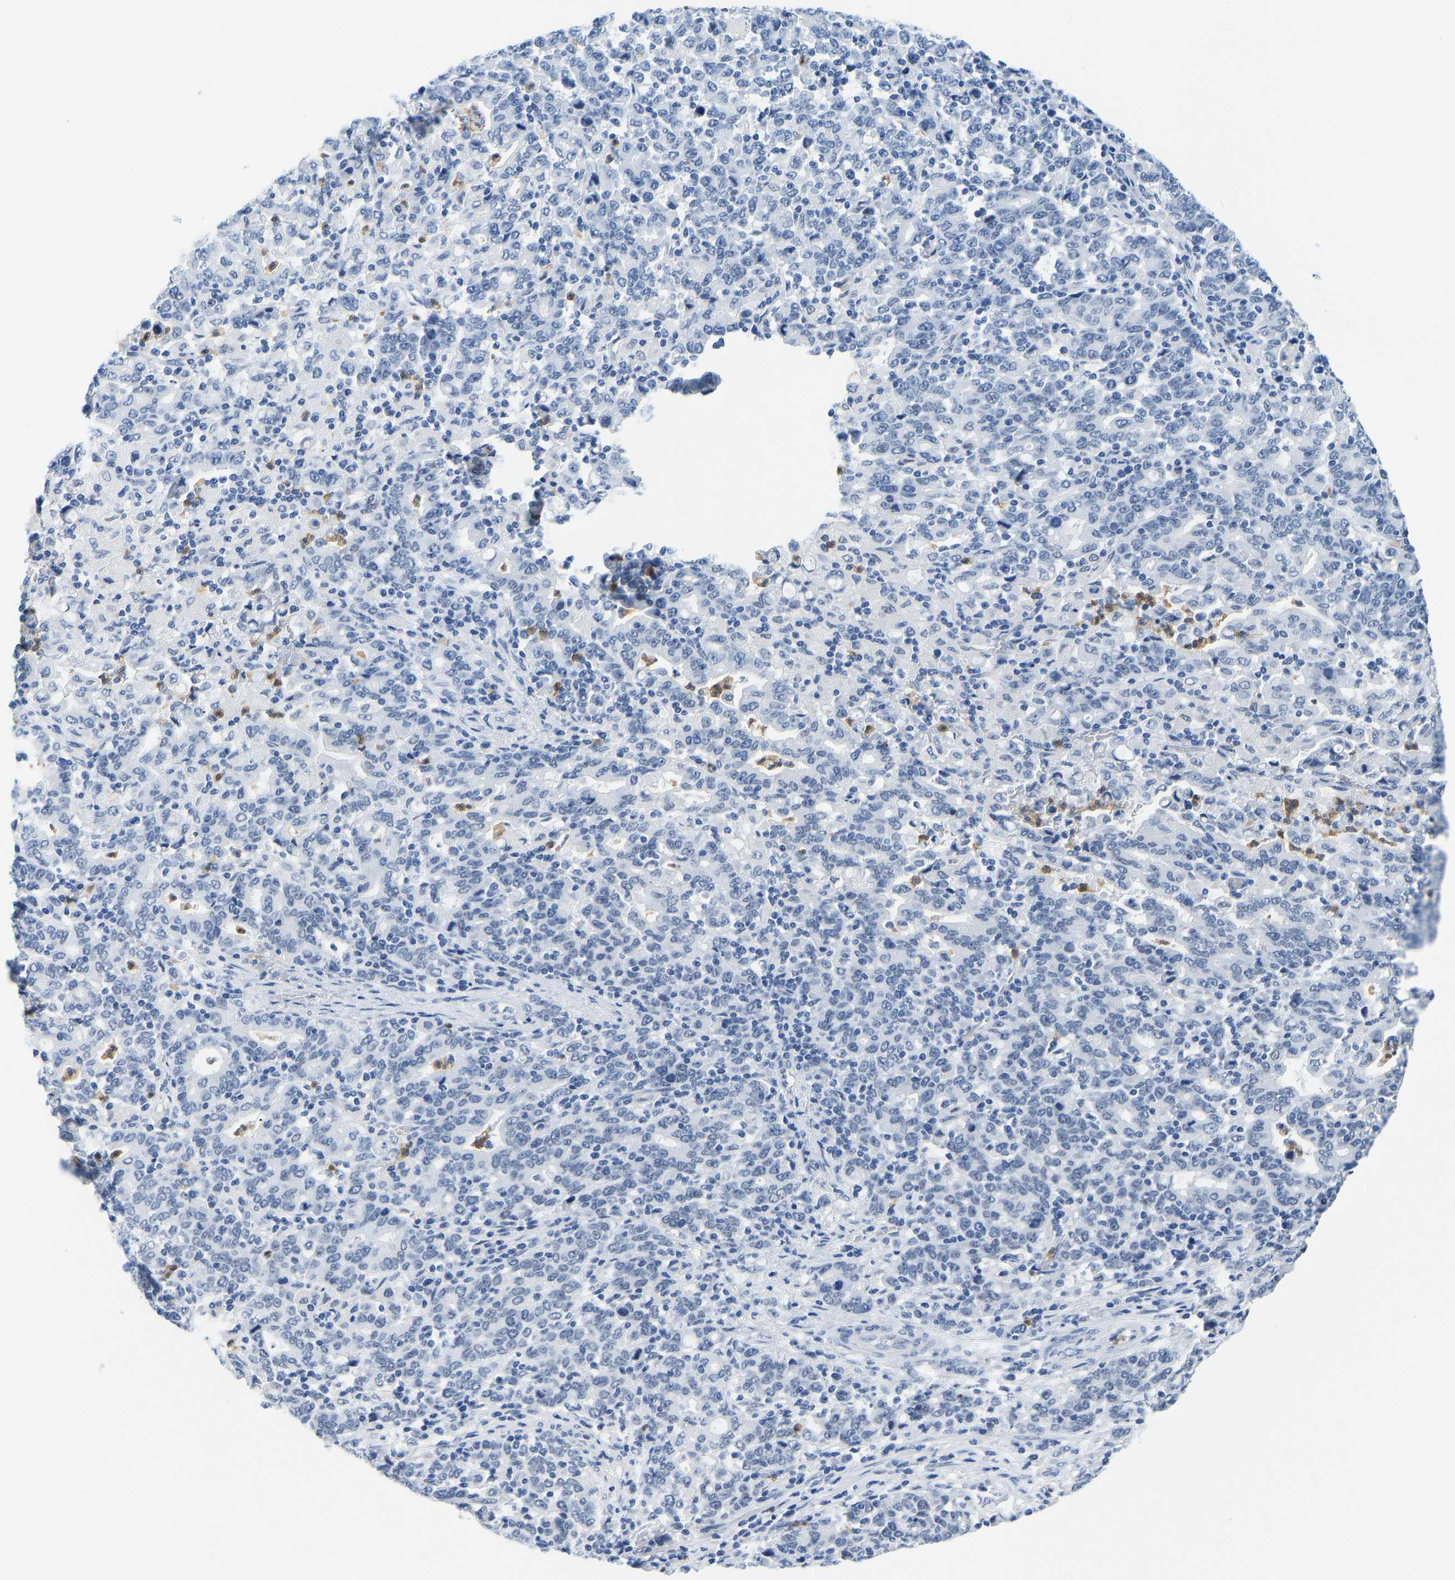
{"staining": {"intensity": "negative", "quantity": "none", "location": "none"}, "tissue": "stomach cancer", "cell_type": "Tumor cells", "image_type": "cancer", "snomed": [{"axis": "morphology", "description": "Adenocarcinoma, NOS"}, {"axis": "topography", "description": "Stomach, upper"}], "caption": "Immunohistochemistry image of neoplastic tissue: human adenocarcinoma (stomach) stained with DAB shows no significant protein staining in tumor cells. (Brightfield microscopy of DAB (3,3'-diaminobenzidine) immunohistochemistry (IHC) at high magnification).", "gene": "TXNDC2", "patient": {"sex": "male", "age": 69}}